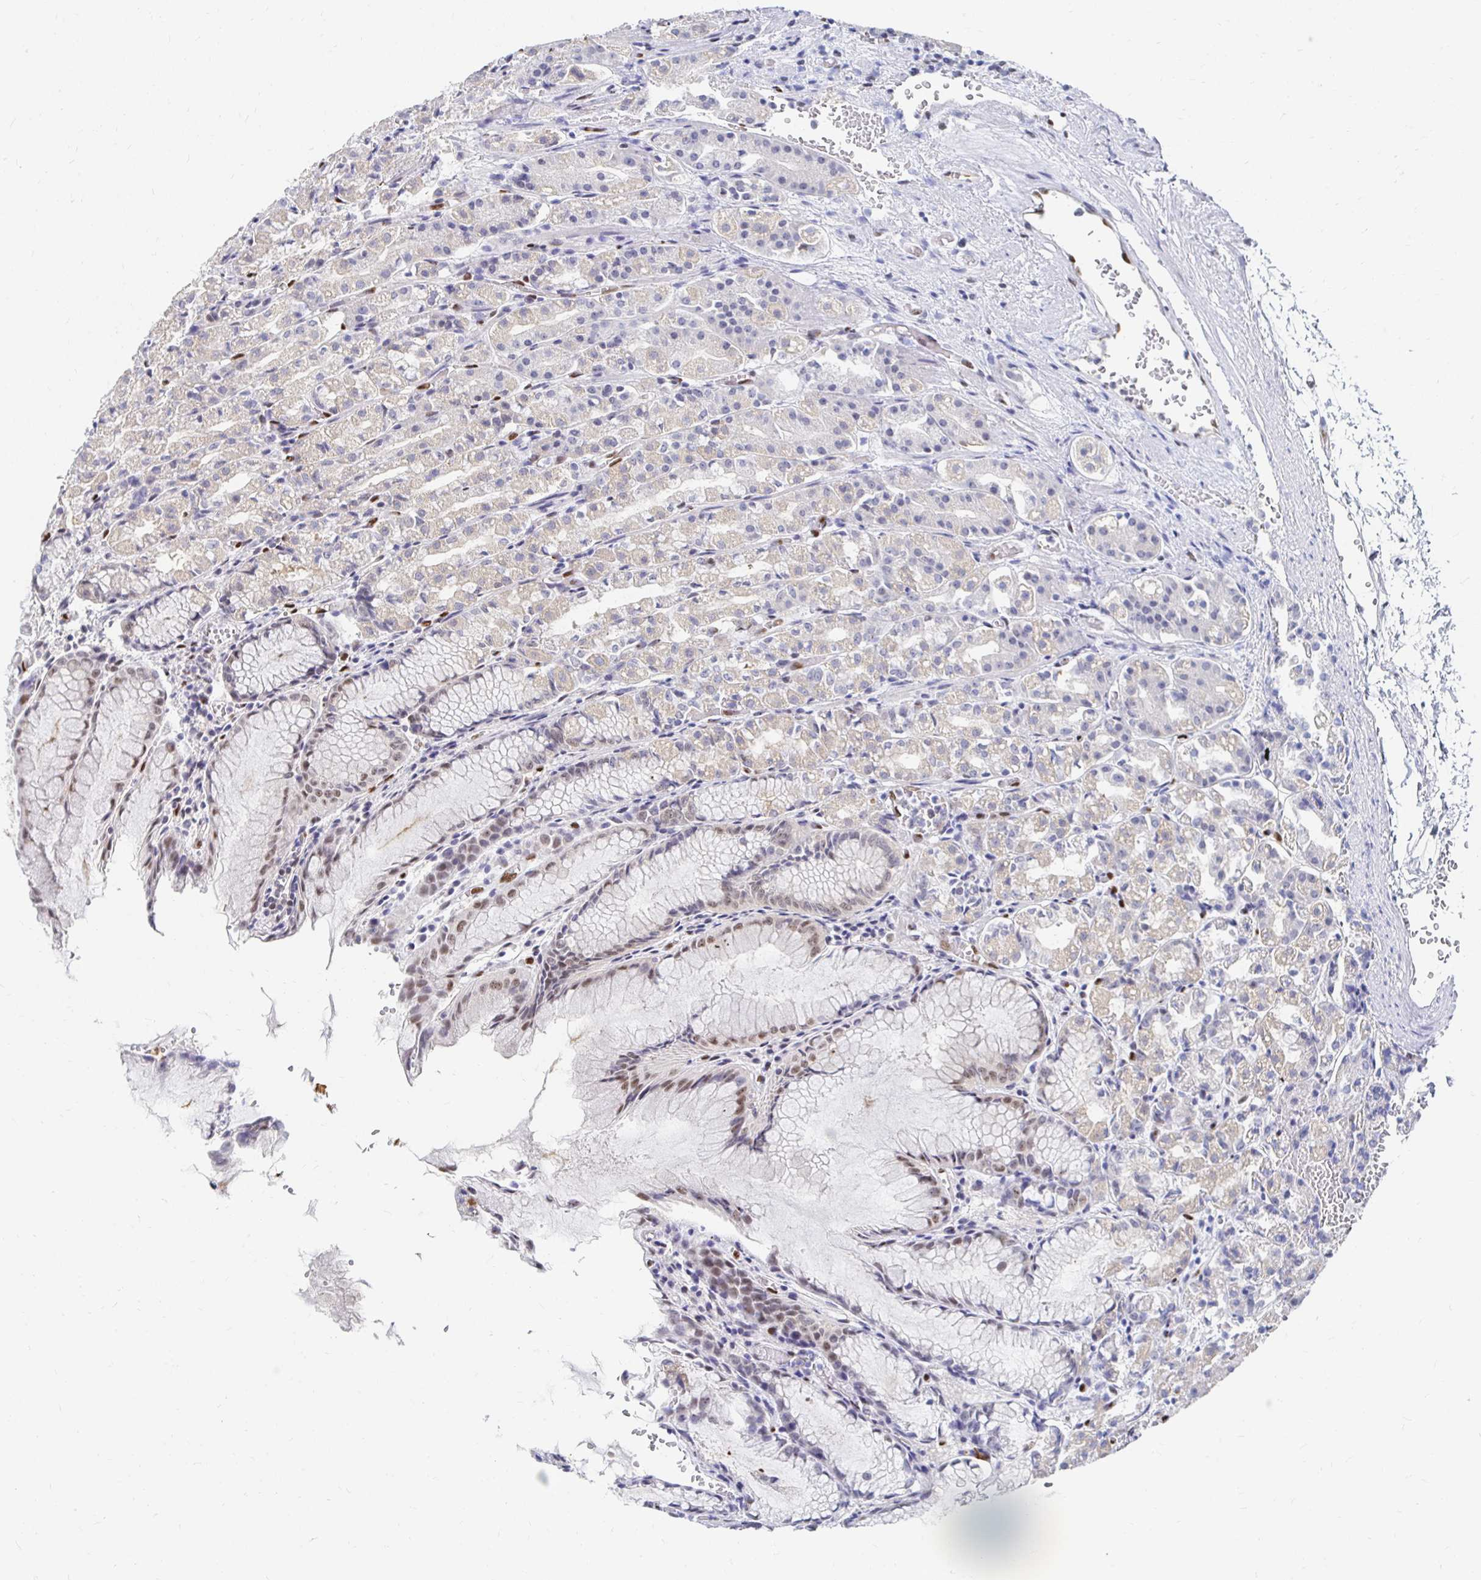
{"staining": {"intensity": "moderate", "quantity": "<25%", "location": "nuclear"}, "tissue": "stomach", "cell_type": "Glandular cells", "image_type": "normal", "snomed": [{"axis": "morphology", "description": "Normal tissue, NOS"}, {"axis": "topography", "description": "Stomach"}], "caption": "The photomicrograph exhibits immunohistochemical staining of benign stomach. There is moderate nuclear positivity is identified in about <25% of glandular cells. Ihc stains the protein in brown and the nuclei are stained blue.", "gene": "CLIC3", "patient": {"sex": "female", "age": 57}}